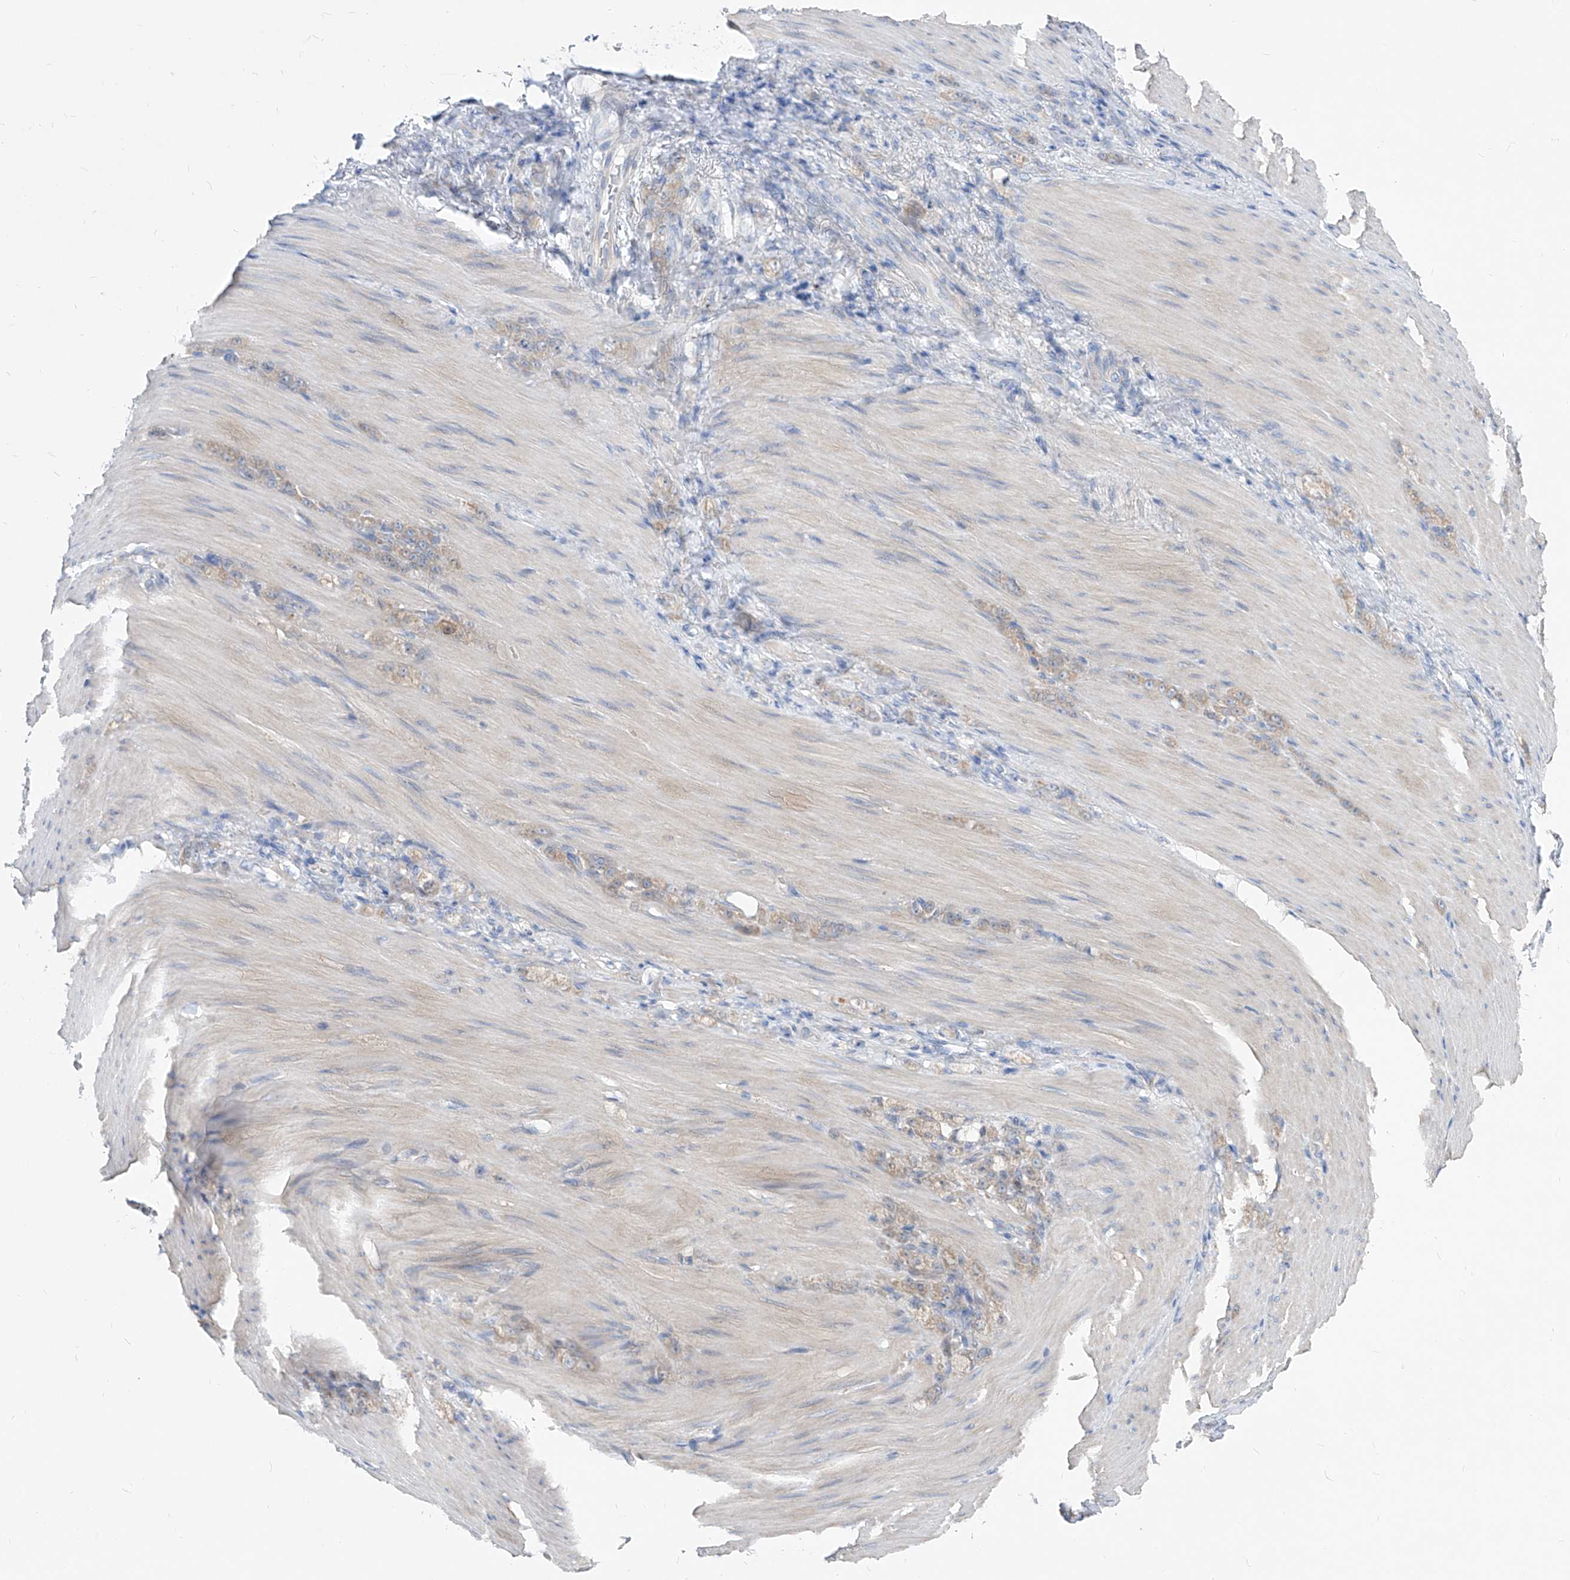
{"staining": {"intensity": "weak", "quantity": "25%-75%", "location": "cytoplasmic/membranous"}, "tissue": "stomach cancer", "cell_type": "Tumor cells", "image_type": "cancer", "snomed": [{"axis": "morphology", "description": "Normal tissue, NOS"}, {"axis": "morphology", "description": "Adenocarcinoma, NOS"}, {"axis": "topography", "description": "Stomach"}], "caption": "Approximately 25%-75% of tumor cells in human stomach adenocarcinoma show weak cytoplasmic/membranous protein staining as visualized by brown immunohistochemical staining.", "gene": "UFL1", "patient": {"sex": "male", "age": 82}}